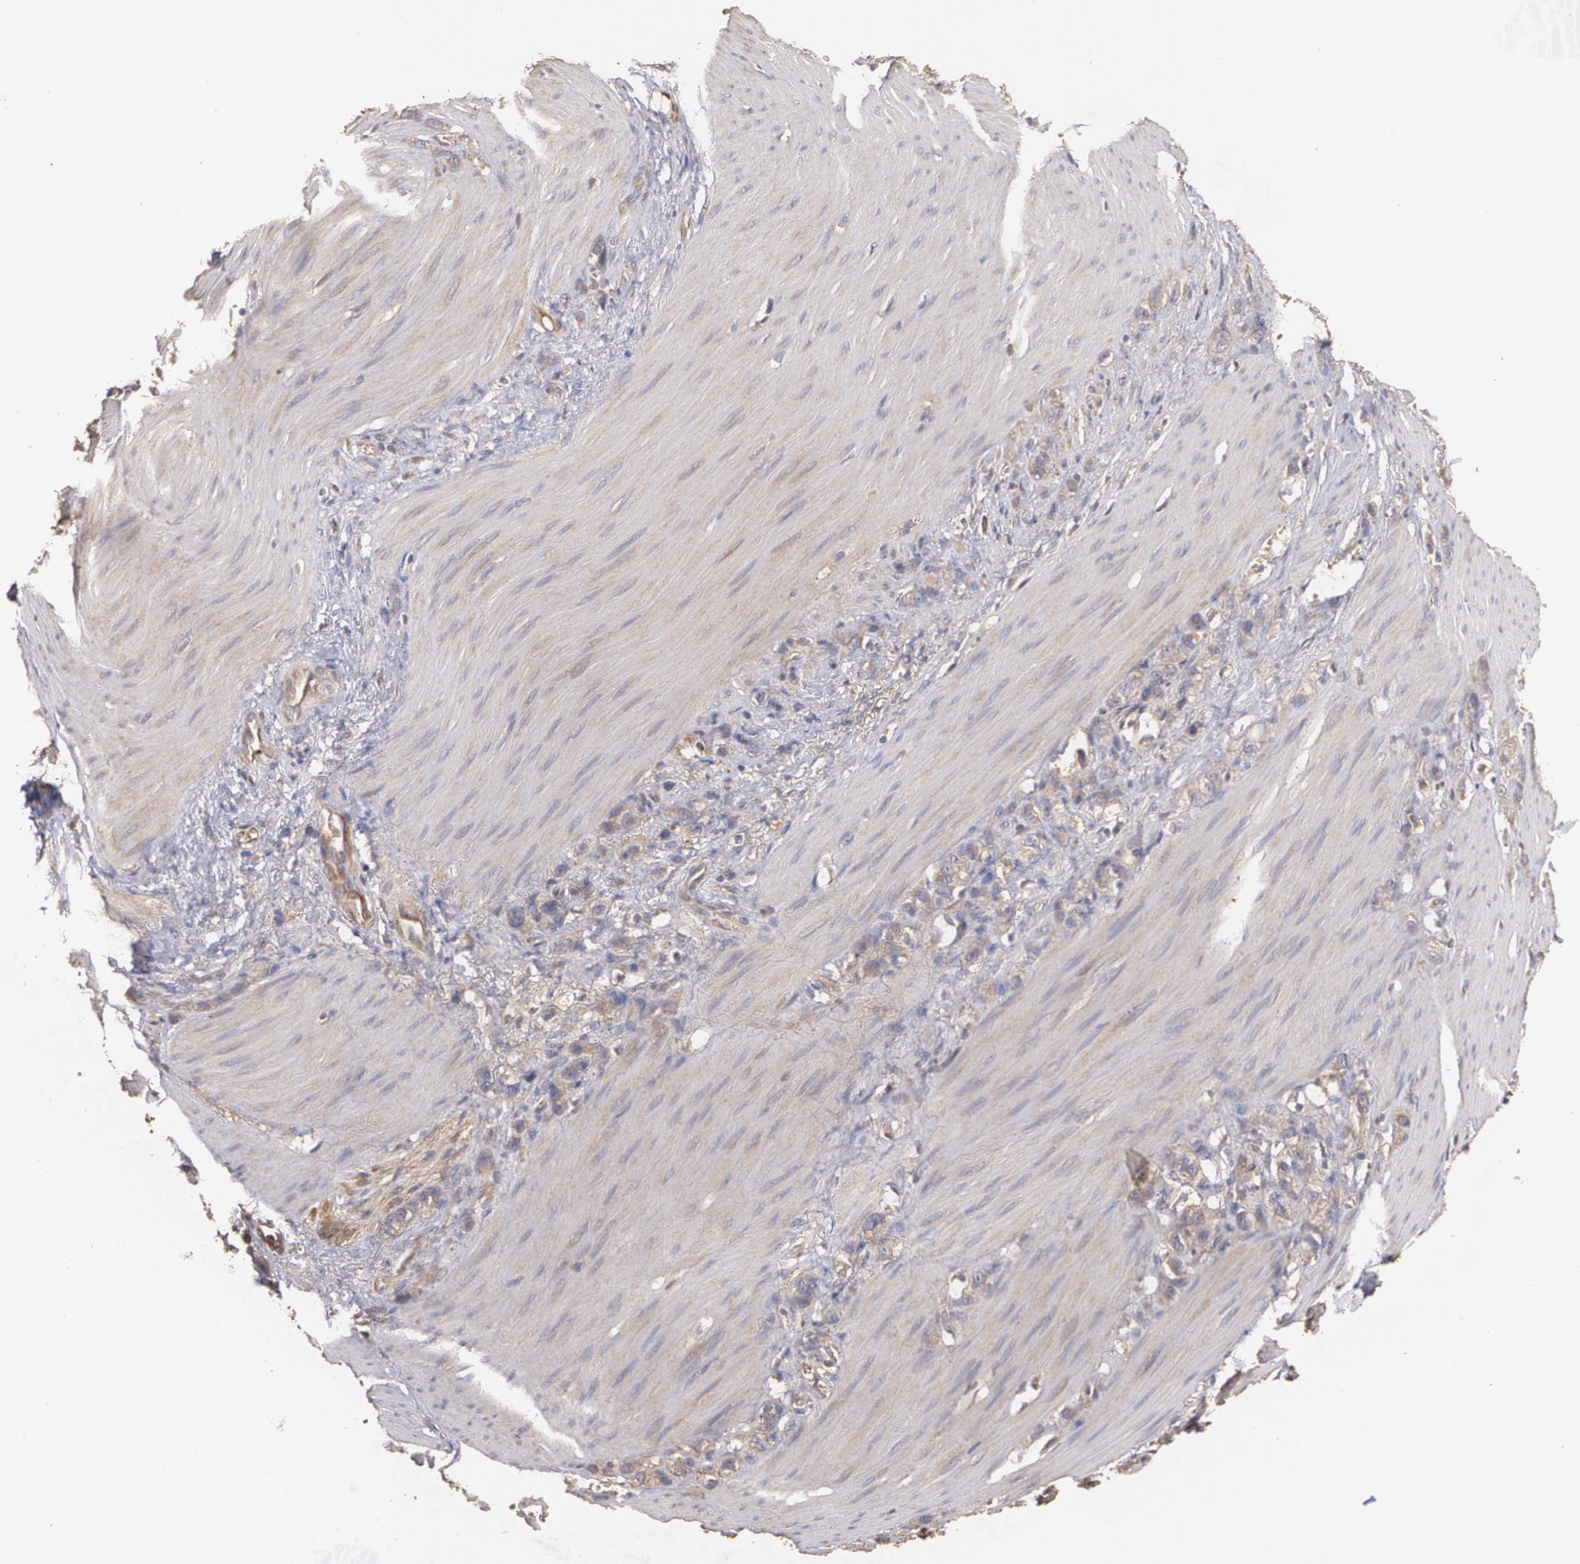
{"staining": {"intensity": "weak", "quantity": ">75%", "location": "cytoplasmic/membranous"}, "tissue": "stomach cancer", "cell_type": "Tumor cells", "image_type": "cancer", "snomed": [{"axis": "morphology", "description": "Normal tissue, NOS"}, {"axis": "morphology", "description": "Adenocarcinoma, NOS"}, {"axis": "morphology", "description": "Adenocarcinoma, High grade"}, {"axis": "topography", "description": "Stomach, upper"}, {"axis": "topography", "description": "Stomach"}], "caption": "Adenocarcinoma (high-grade) (stomach) tissue shows weak cytoplasmic/membranous positivity in about >75% of tumor cells", "gene": "PON1", "patient": {"sex": "female", "age": 65}}